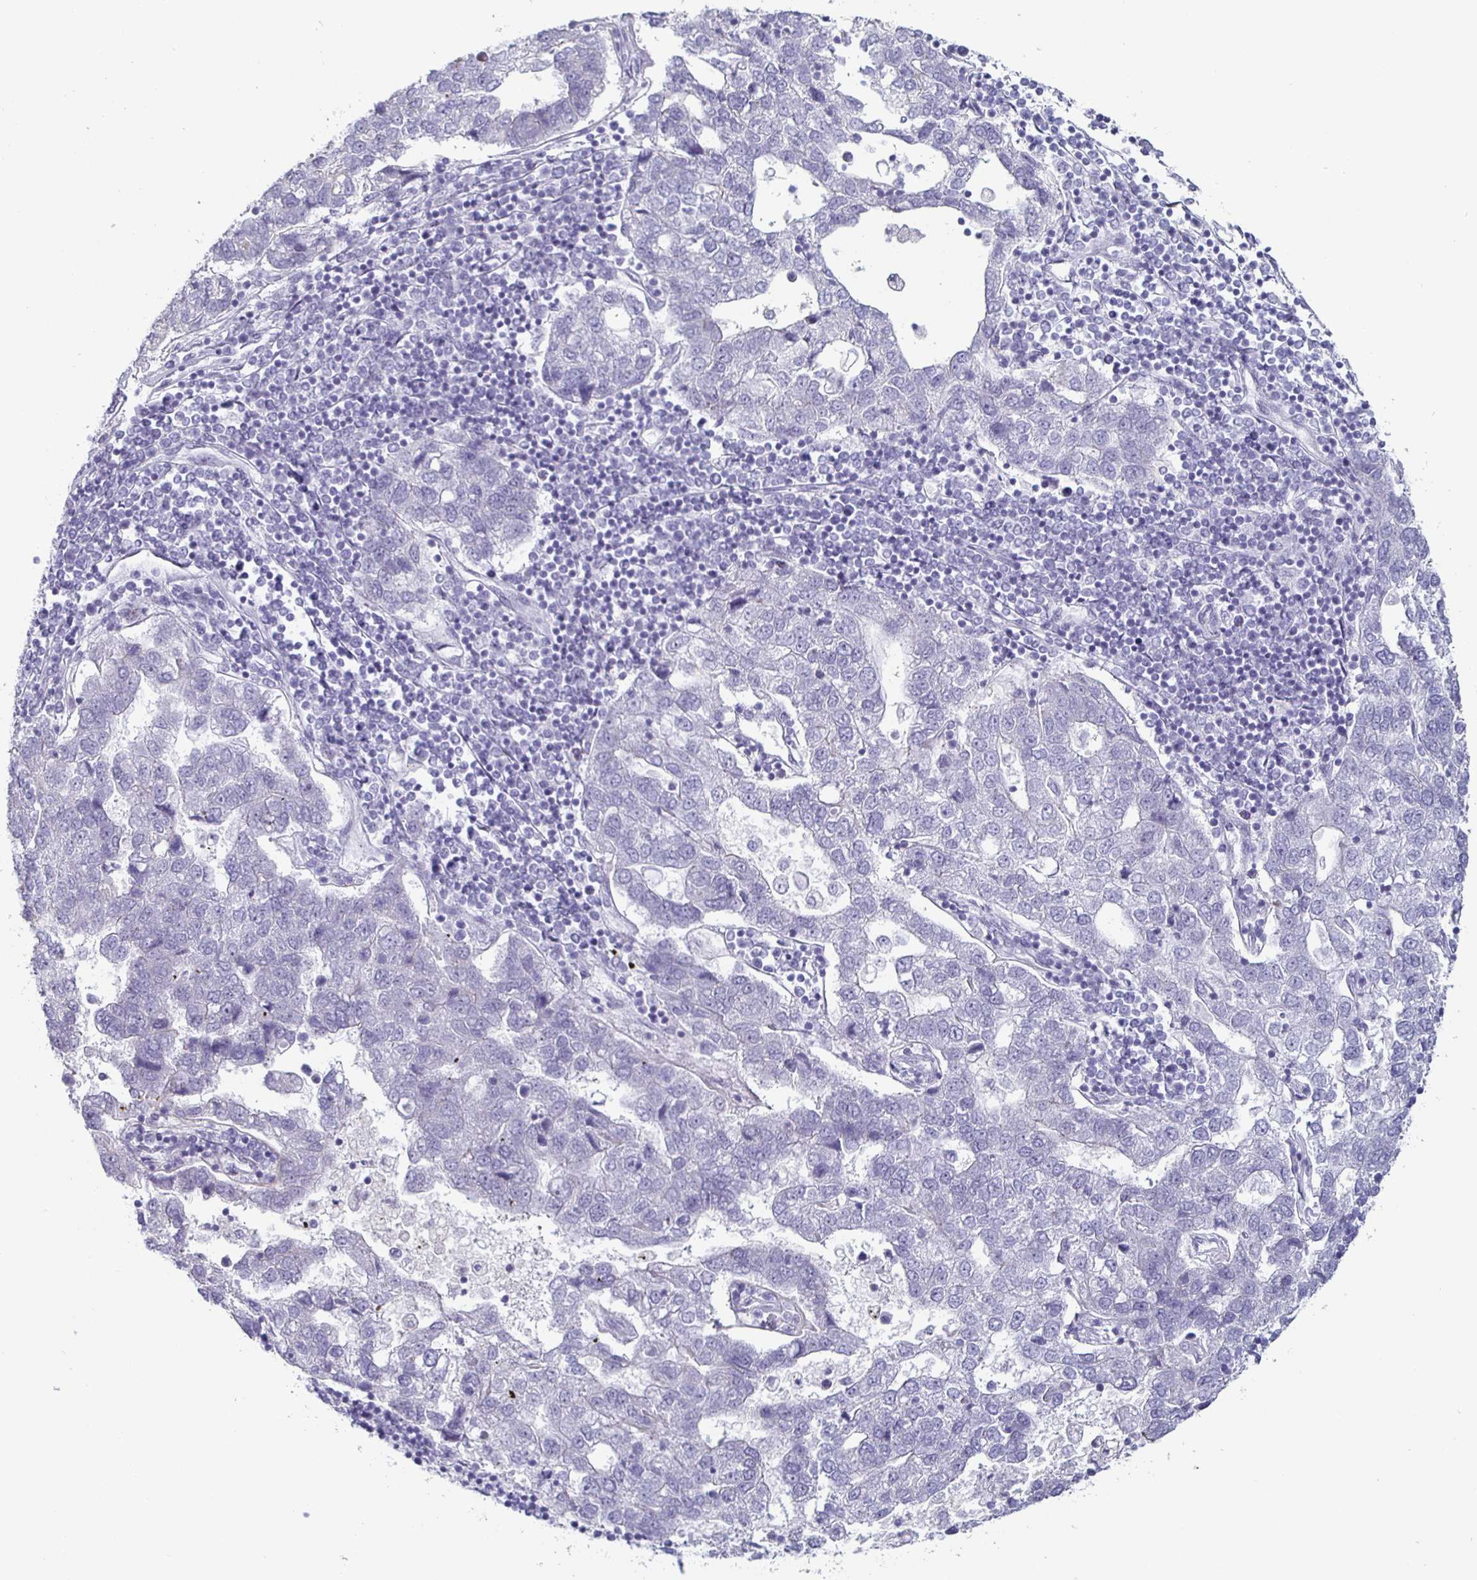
{"staining": {"intensity": "negative", "quantity": "none", "location": "none"}, "tissue": "pancreatic cancer", "cell_type": "Tumor cells", "image_type": "cancer", "snomed": [{"axis": "morphology", "description": "Adenocarcinoma, NOS"}, {"axis": "topography", "description": "Pancreas"}], "caption": "Photomicrograph shows no significant protein expression in tumor cells of pancreatic adenocarcinoma.", "gene": "OOSP2", "patient": {"sex": "female", "age": 61}}